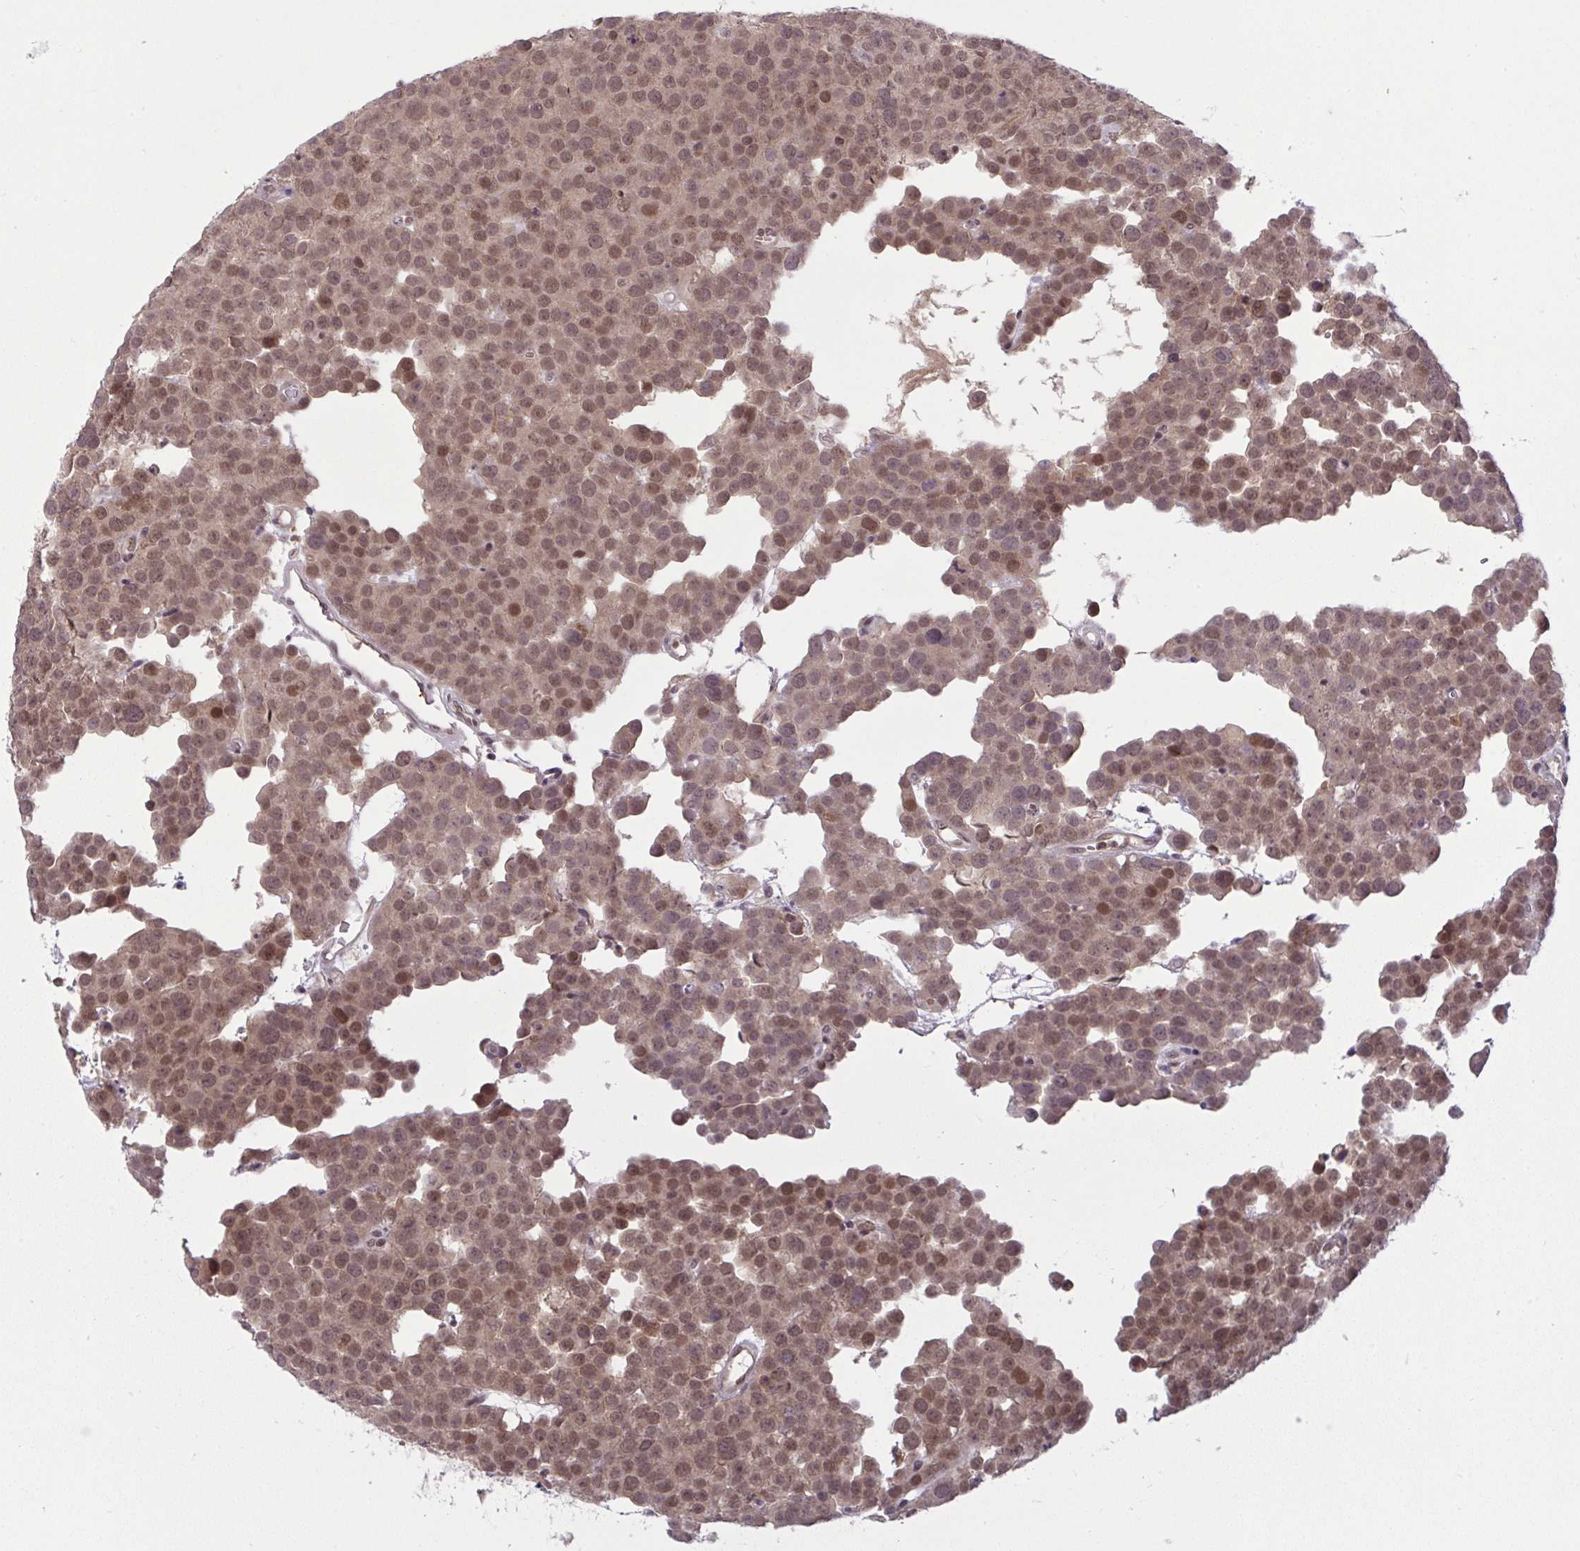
{"staining": {"intensity": "moderate", "quantity": ">75%", "location": "cytoplasmic/membranous,nuclear"}, "tissue": "testis cancer", "cell_type": "Tumor cells", "image_type": "cancer", "snomed": [{"axis": "morphology", "description": "Seminoma, NOS"}, {"axis": "topography", "description": "Testis"}], "caption": "Testis seminoma stained with a brown dye shows moderate cytoplasmic/membranous and nuclear positive expression in about >75% of tumor cells.", "gene": "KLF2", "patient": {"sex": "male", "age": 71}}